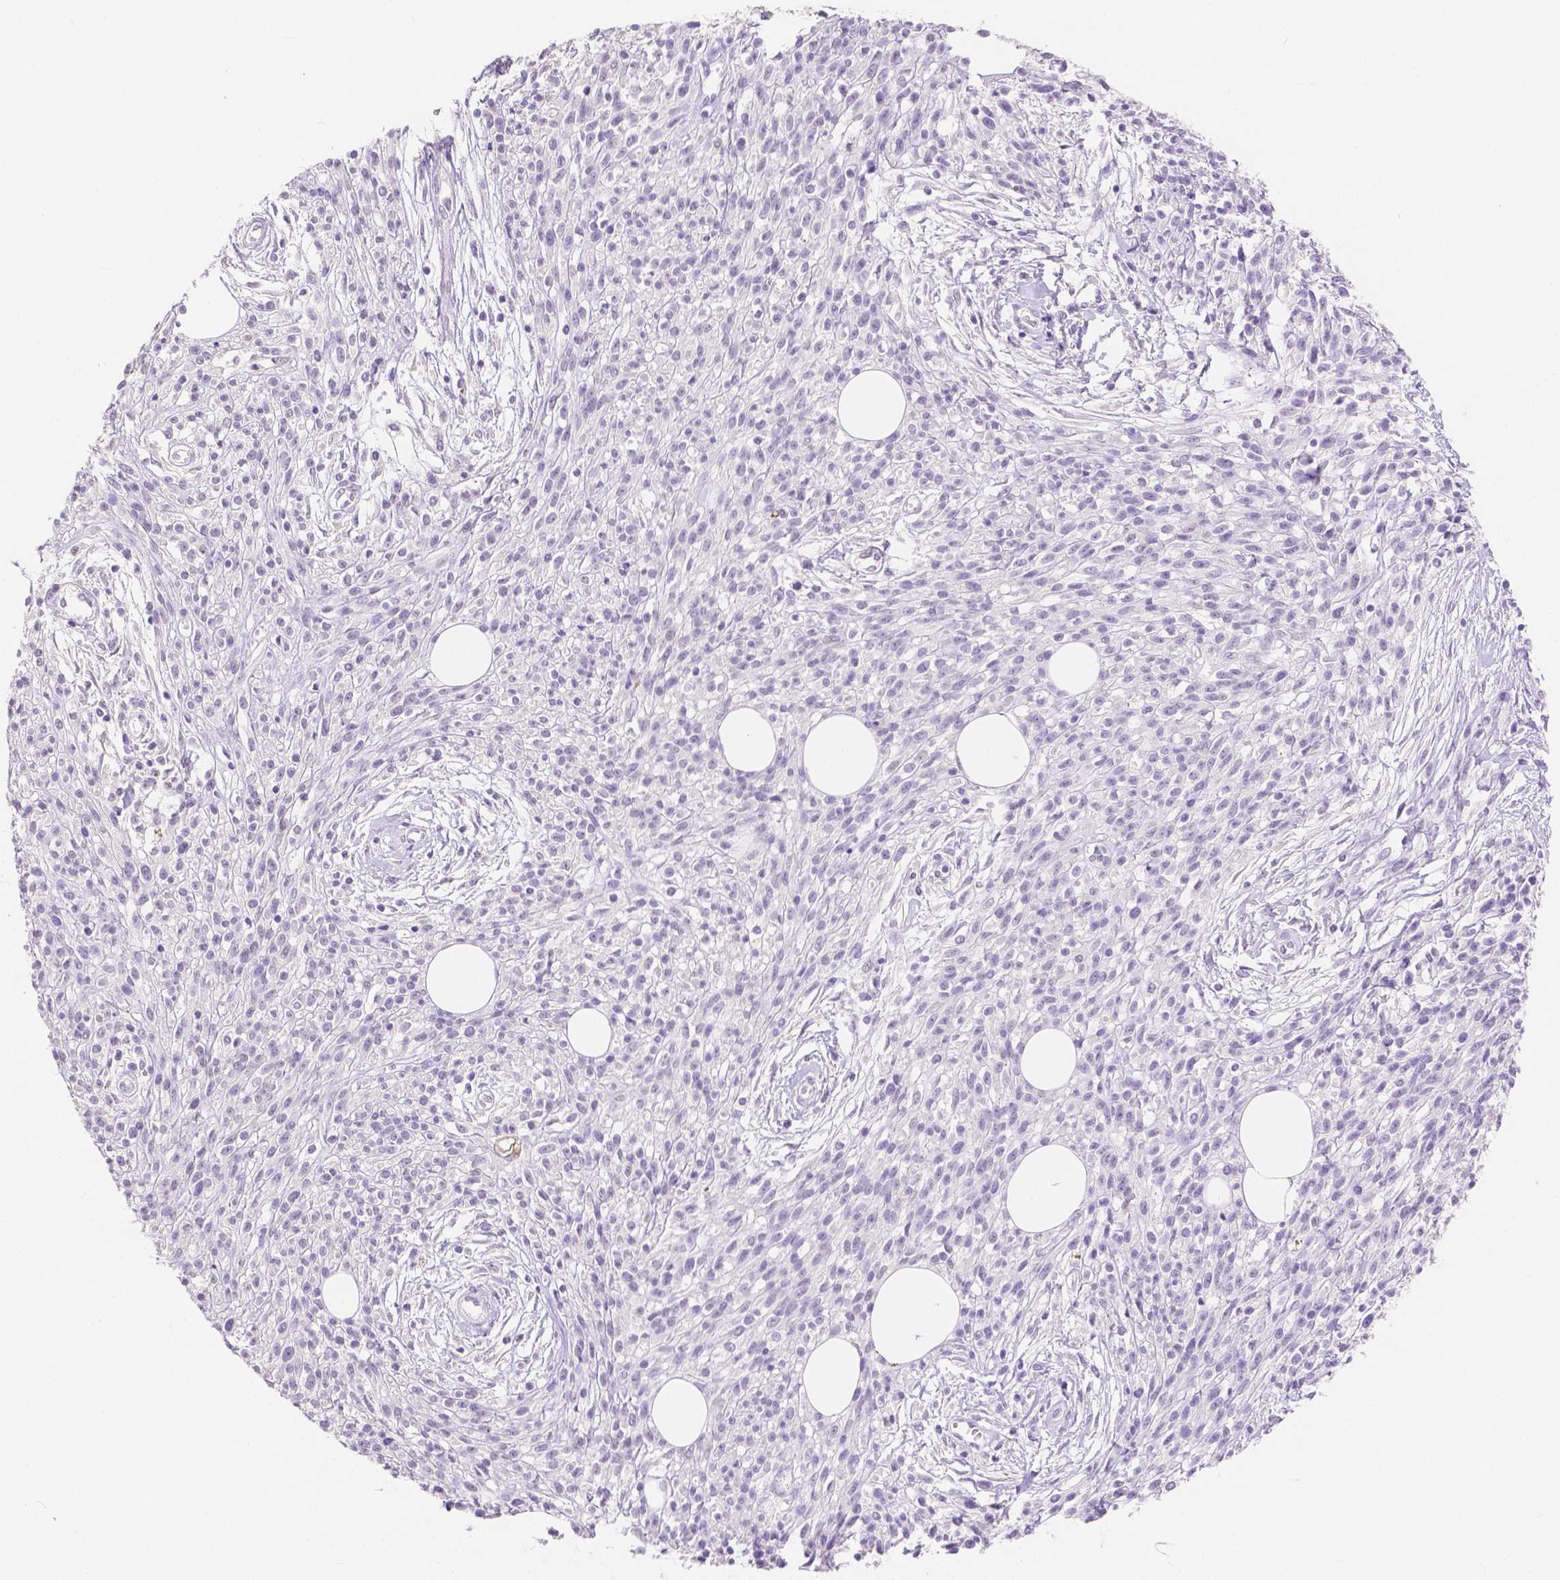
{"staining": {"intensity": "negative", "quantity": "none", "location": "none"}, "tissue": "melanoma", "cell_type": "Tumor cells", "image_type": "cancer", "snomed": [{"axis": "morphology", "description": "Malignant melanoma, NOS"}, {"axis": "topography", "description": "Skin"}, {"axis": "topography", "description": "Skin of trunk"}], "caption": "Photomicrograph shows no protein positivity in tumor cells of malignant melanoma tissue.", "gene": "HNF1B", "patient": {"sex": "male", "age": 74}}